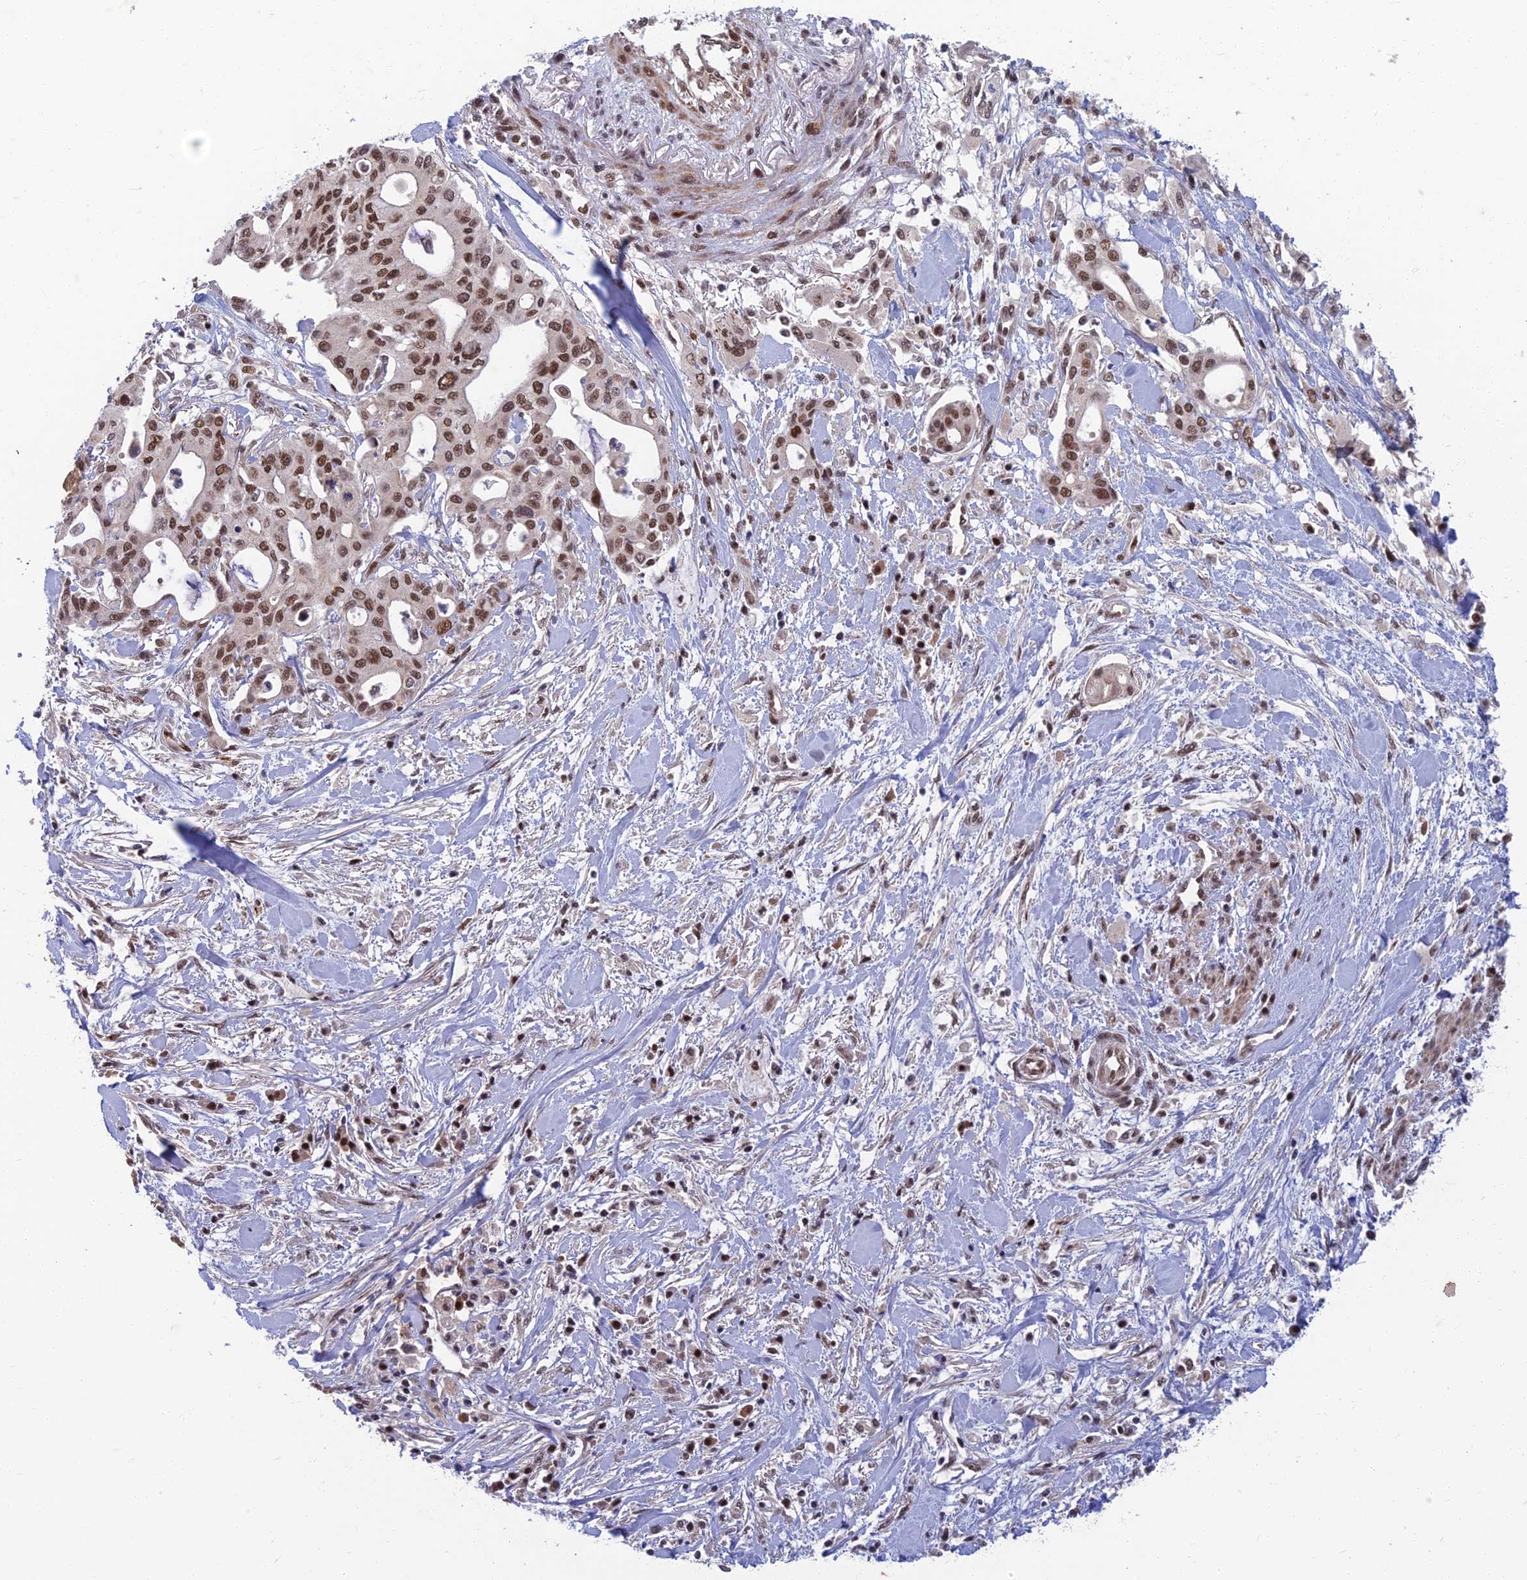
{"staining": {"intensity": "moderate", "quantity": ">75%", "location": "nuclear"}, "tissue": "pancreatic cancer", "cell_type": "Tumor cells", "image_type": "cancer", "snomed": [{"axis": "morphology", "description": "Adenocarcinoma, NOS"}, {"axis": "topography", "description": "Pancreas"}], "caption": "Pancreatic adenocarcinoma stained with a protein marker reveals moderate staining in tumor cells.", "gene": "TCEA2", "patient": {"sex": "male", "age": 46}}